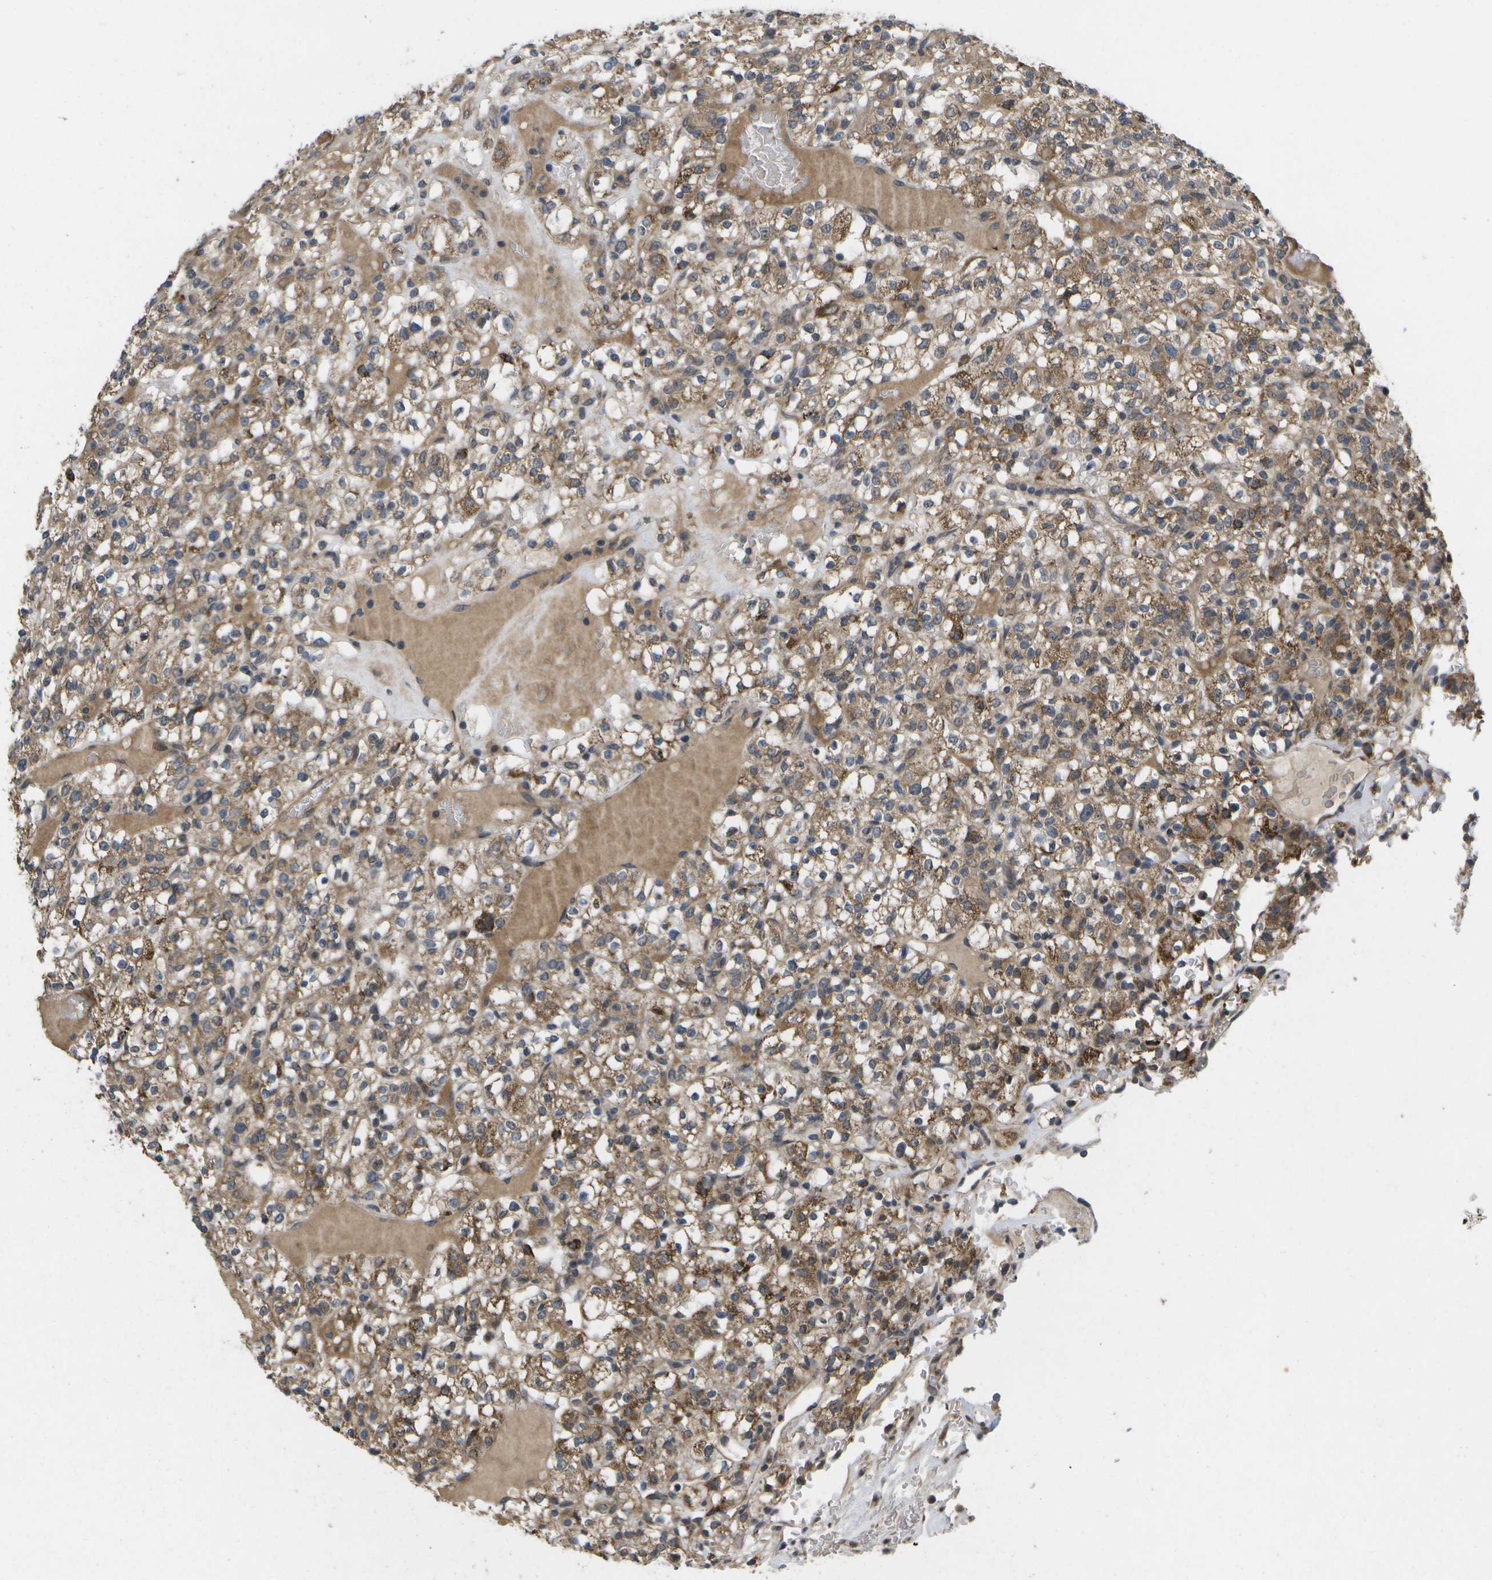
{"staining": {"intensity": "moderate", "quantity": ">75%", "location": "cytoplasmic/membranous"}, "tissue": "renal cancer", "cell_type": "Tumor cells", "image_type": "cancer", "snomed": [{"axis": "morphology", "description": "Normal tissue, NOS"}, {"axis": "morphology", "description": "Adenocarcinoma, NOS"}, {"axis": "topography", "description": "Kidney"}], "caption": "Immunohistochemistry (IHC) staining of renal cancer, which displays medium levels of moderate cytoplasmic/membranous positivity in approximately >75% of tumor cells indicating moderate cytoplasmic/membranous protein positivity. The staining was performed using DAB (brown) for protein detection and nuclei were counterstained in hematoxylin (blue).", "gene": "ALAS1", "patient": {"sex": "female", "age": 72}}